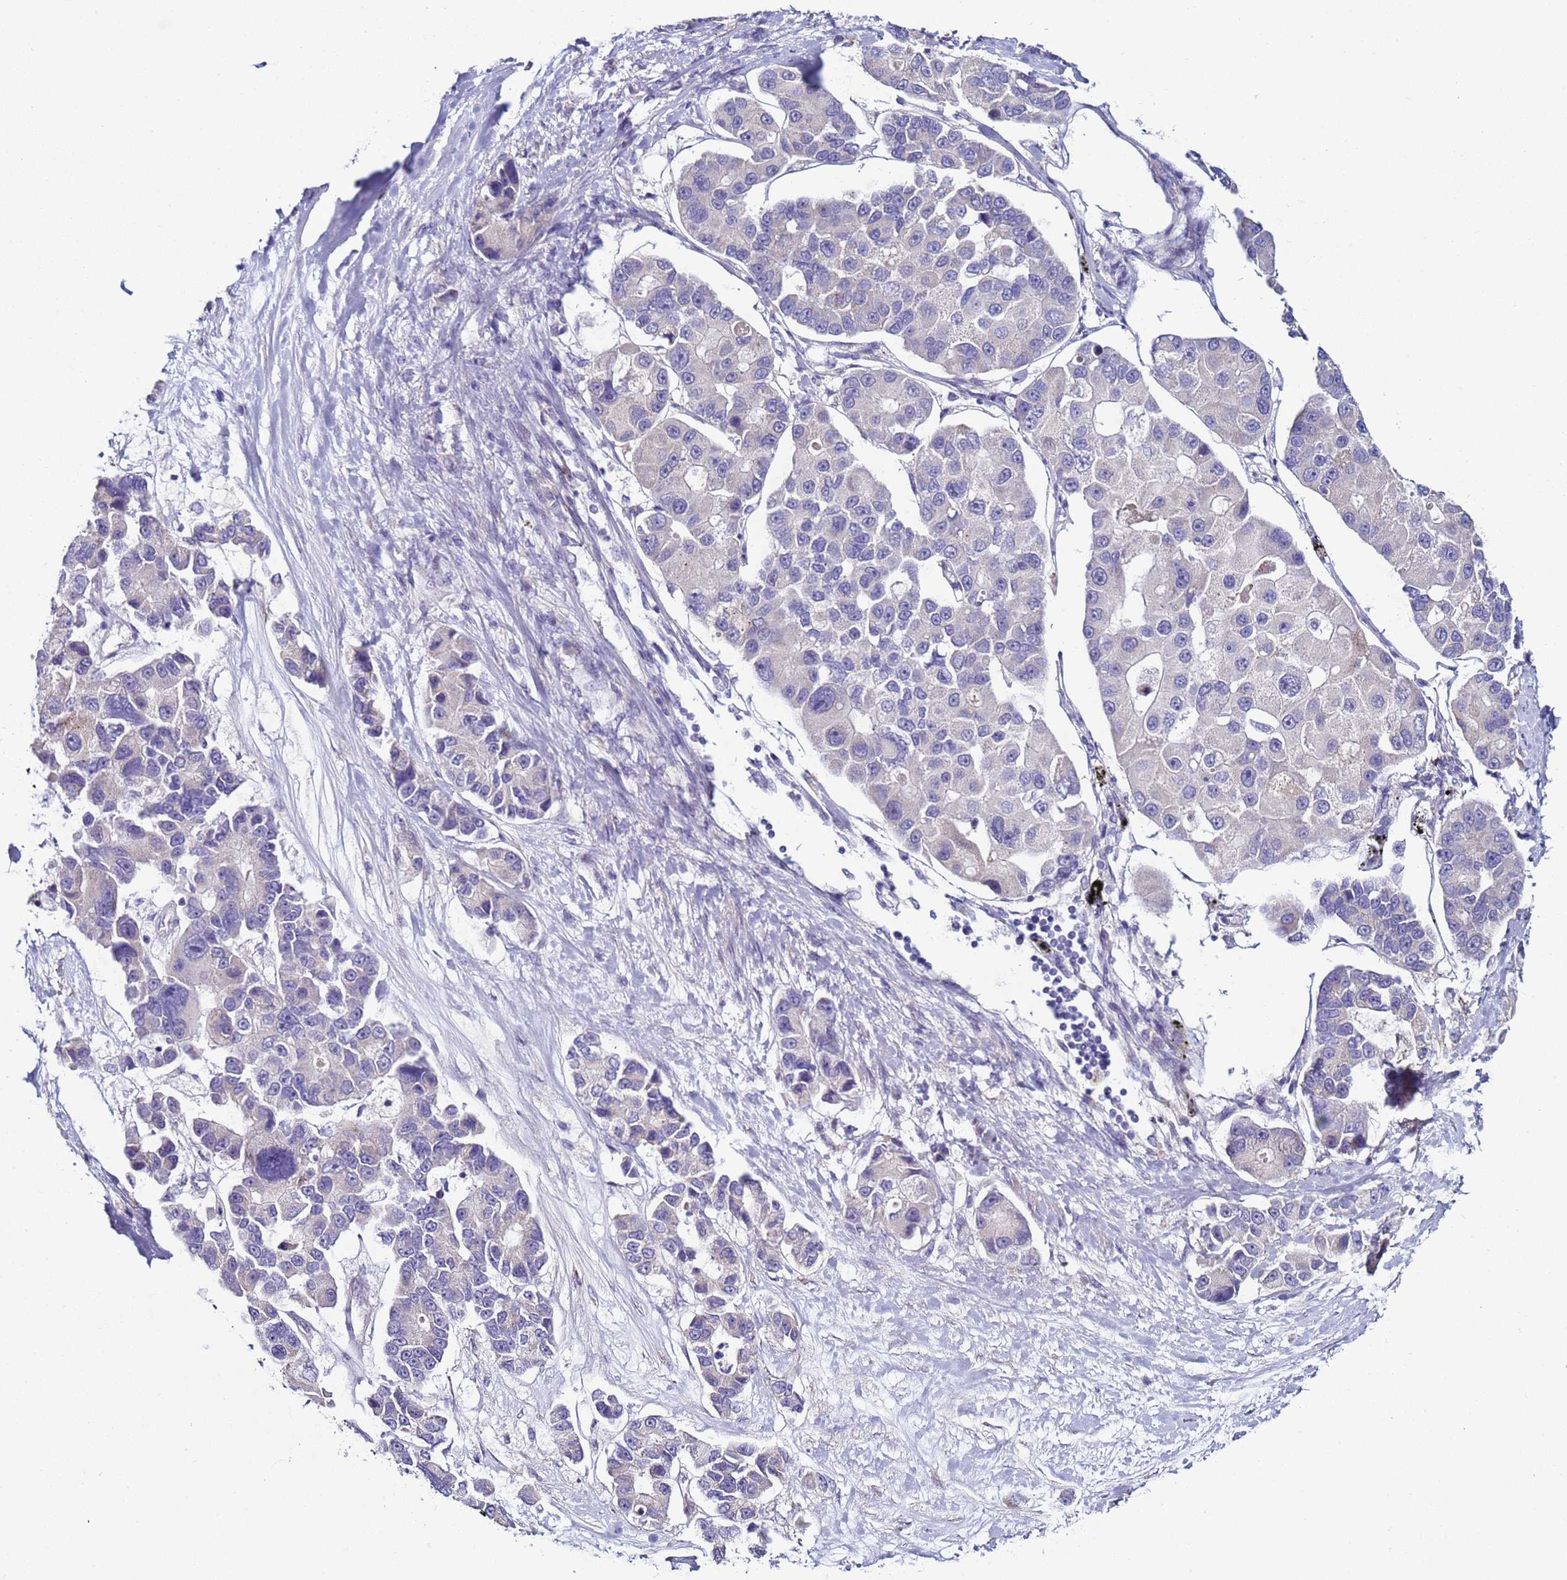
{"staining": {"intensity": "negative", "quantity": "none", "location": "none"}, "tissue": "lung cancer", "cell_type": "Tumor cells", "image_type": "cancer", "snomed": [{"axis": "morphology", "description": "Adenocarcinoma, NOS"}, {"axis": "topography", "description": "Lung"}], "caption": "Lung cancer was stained to show a protein in brown. There is no significant expression in tumor cells.", "gene": "RABL2B", "patient": {"sex": "female", "age": 54}}